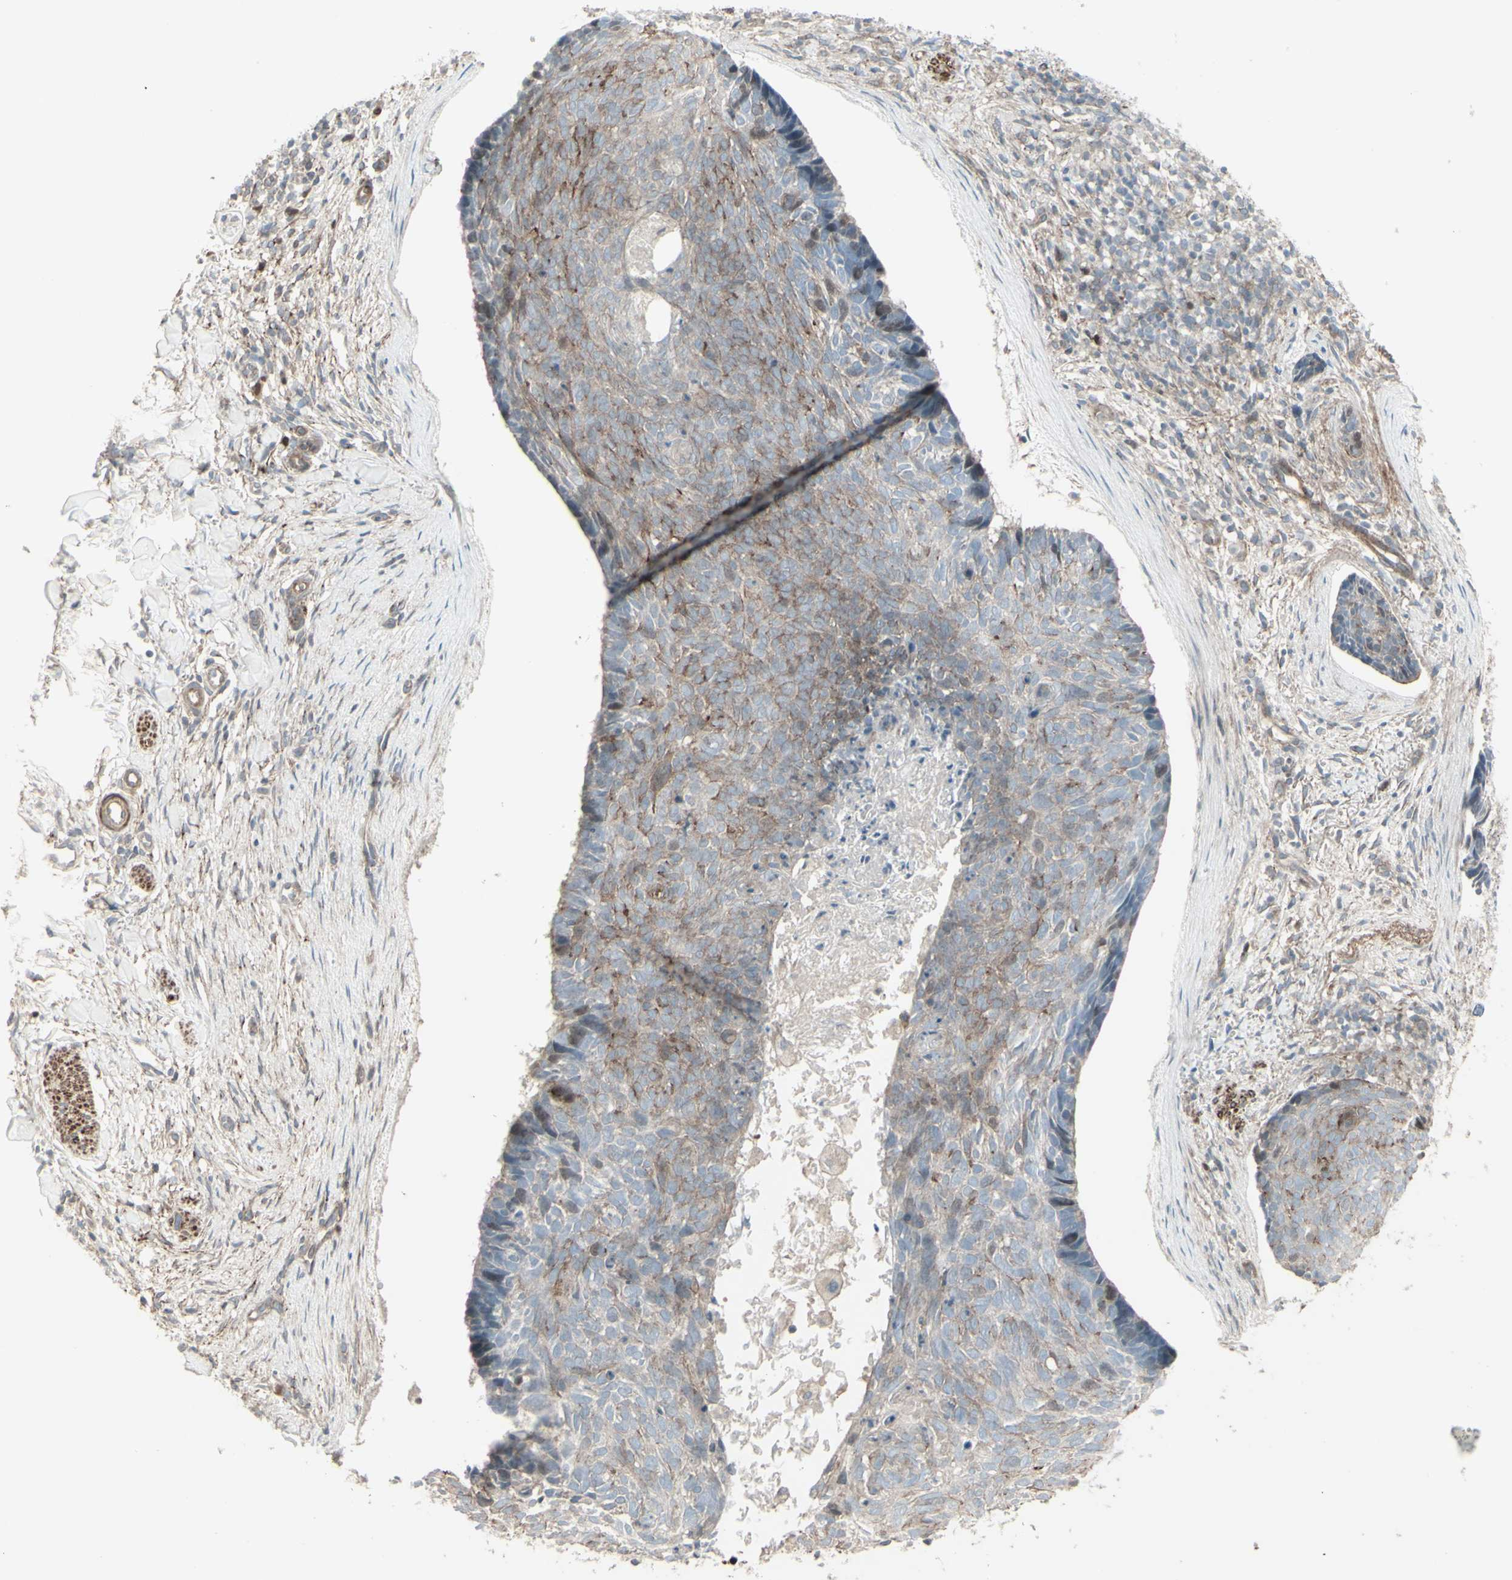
{"staining": {"intensity": "weak", "quantity": "25%-75%", "location": "cytoplasmic/membranous"}, "tissue": "skin cancer", "cell_type": "Tumor cells", "image_type": "cancer", "snomed": [{"axis": "morphology", "description": "Normal tissue, NOS"}, {"axis": "morphology", "description": "Basal cell carcinoma"}, {"axis": "topography", "description": "Skin"}], "caption": "Immunohistochemistry staining of skin basal cell carcinoma, which demonstrates low levels of weak cytoplasmic/membranous positivity in approximately 25%-75% of tumor cells indicating weak cytoplasmic/membranous protein staining. The staining was performed using DAB (3,3'-diaminobenzidine) (brown) for protein detection and nuclei were counterstained in hematoxylin (blue).", "gene": "GMNN", "patient": {"sex": "female", "age": 56}}